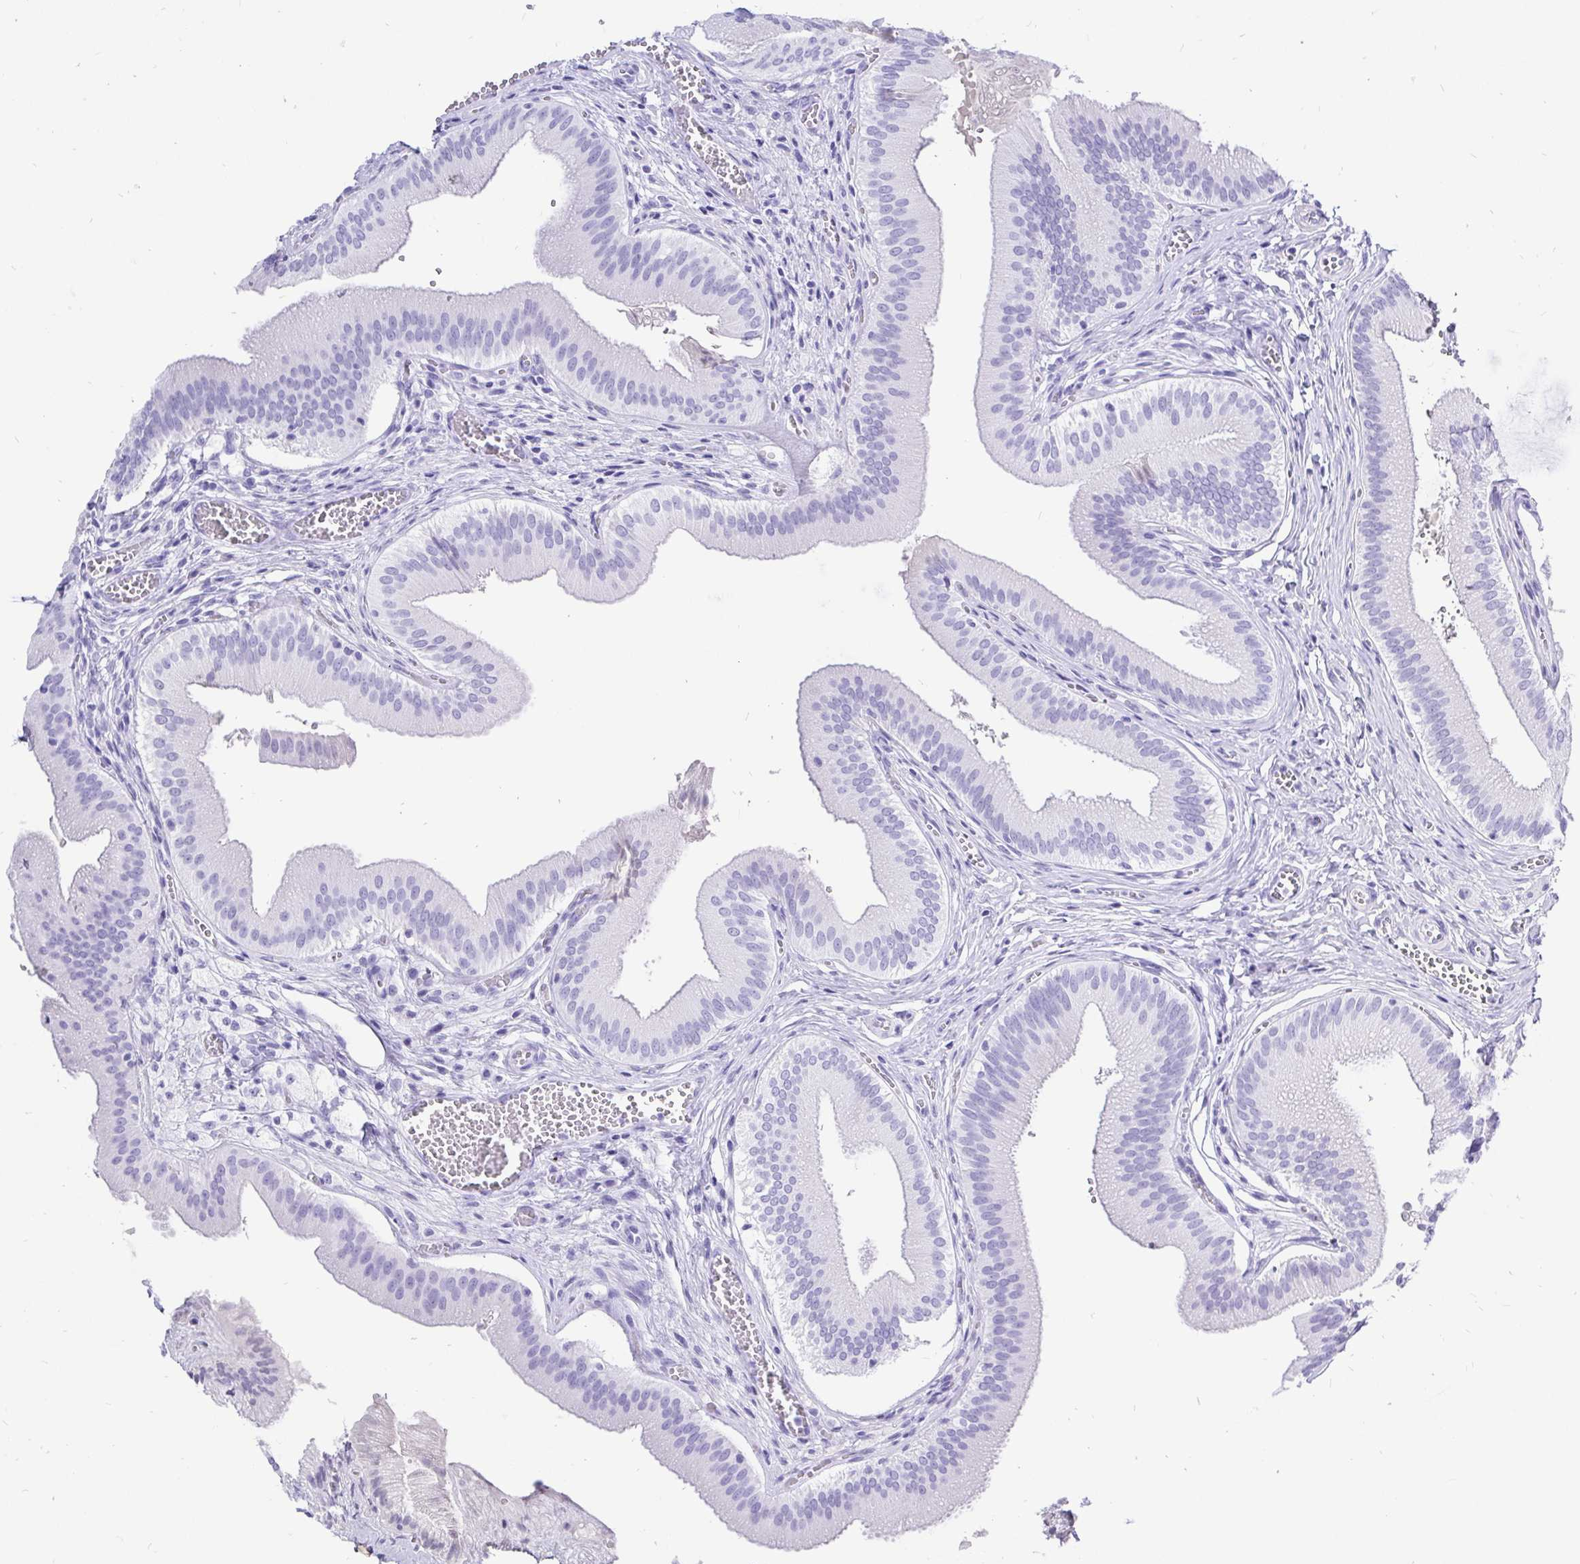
{"staining": {"intensity": "negative", "quantity": "none", "location": "none"}, "tissue": "gallbladder", "cell_type": "Glandular cells", "image_type": "normal", "snomed": [{"axis": "morphology", "description": "Normal tissue, NOS"}, {"axis": "topography", "description": "Gallbladder"}], "caption": "Immunohistochemistry micrograph of unremarkable human gallbladder stained for a protein (brown), which demonstrates no expression in glandular cells.", "gene": "KRT13", "patient": {"sex": "male", "age": 17}}